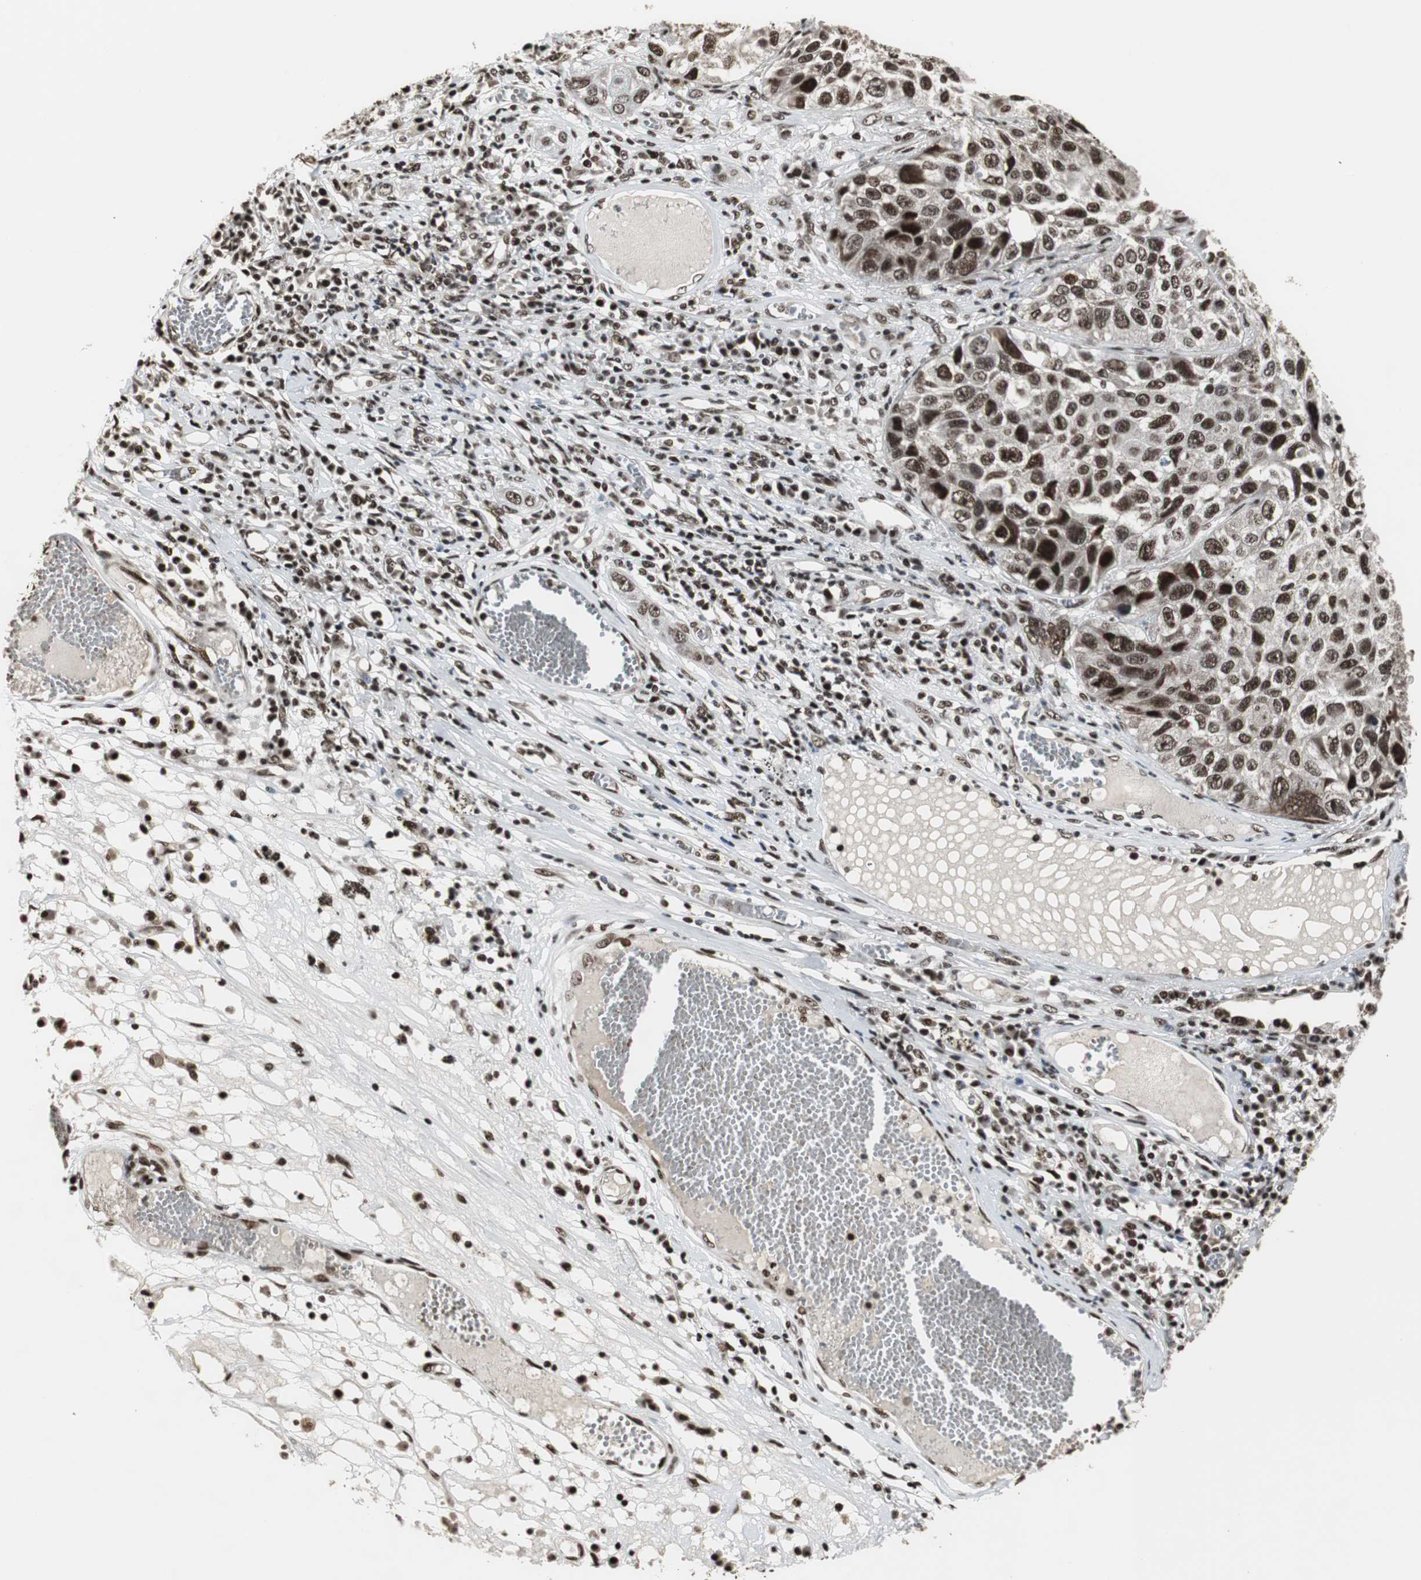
{"staining": {"intensity": "strong", "quantity": ">75%", "location": "nuclear"}, "tissue": "lung cancer", "cell_type": "Tumor cells", "image_type": "cancer", "snomed": [{"axis": "morphology", "description": "Squamous cell carcinoma, NOS"}, {"axis": "topography", "description": "Lung"}], "caption": "Immunohistochemical staining of human squamous cell carcinoma (lung) demonstrates strong nuclear protein staining in about >75% of tumor cells.", "gene": "PARN", "patient": {"sex": "male", "age": 71}}